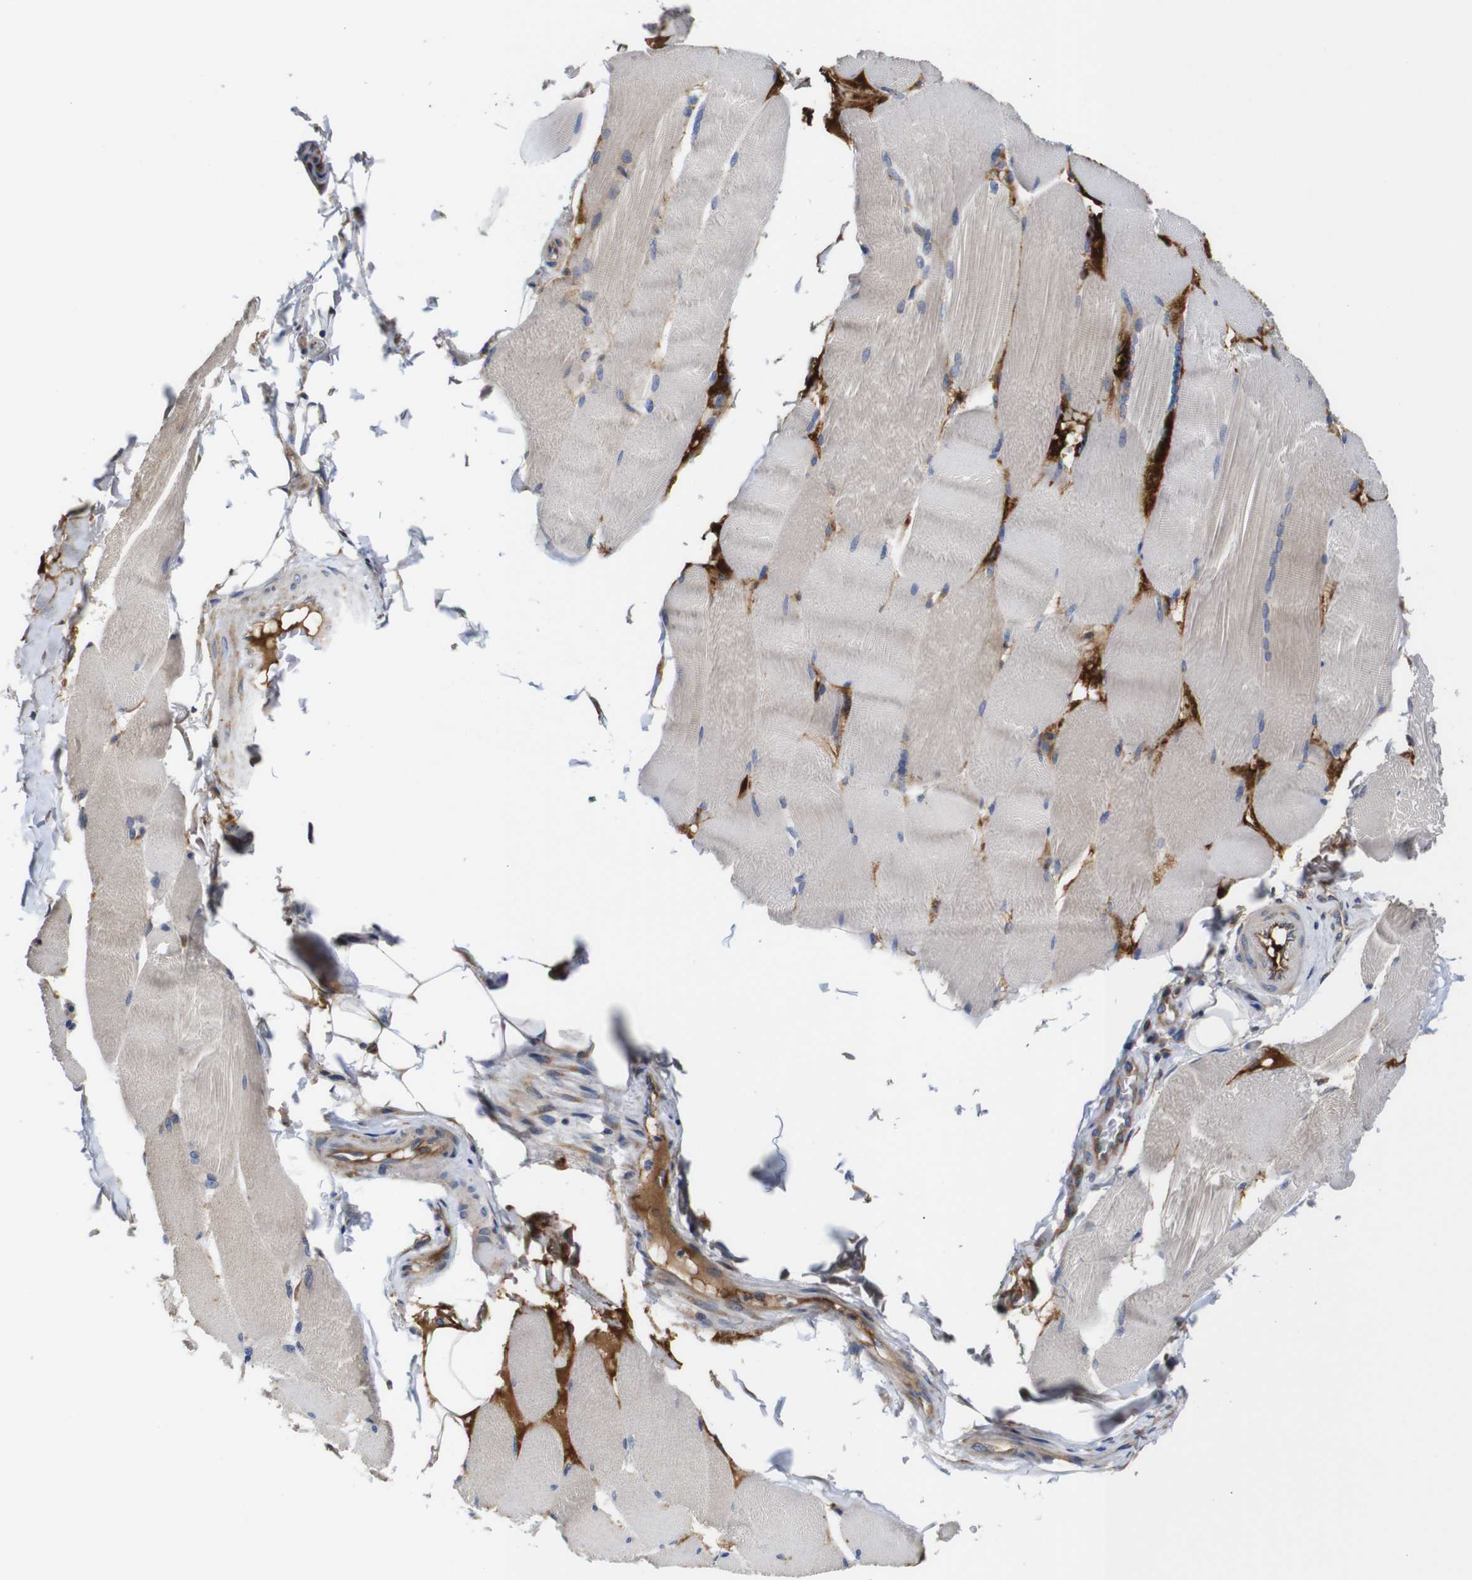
{"staining": {"intensity": "weak", "quantity": "<25%", "location": "cytoplasmic/membranous"}, "tissue": "skeletal muscle", "cell_type": "Myocytes", "image_type": "normal", "snomed": [{"axis": "morphology", "description": "Normal tissue, NOS"}, {"axis": "topography", "description": "Skin"}, {"axis": "topography", "description": "Skeletal muscle"}], "caption": "Immunohistochemical staining of normal human skeletal muscle shows no significant expression in myocytes.", "gene": "CLCC1", "patient": {"sex": "male", "age": 83}}